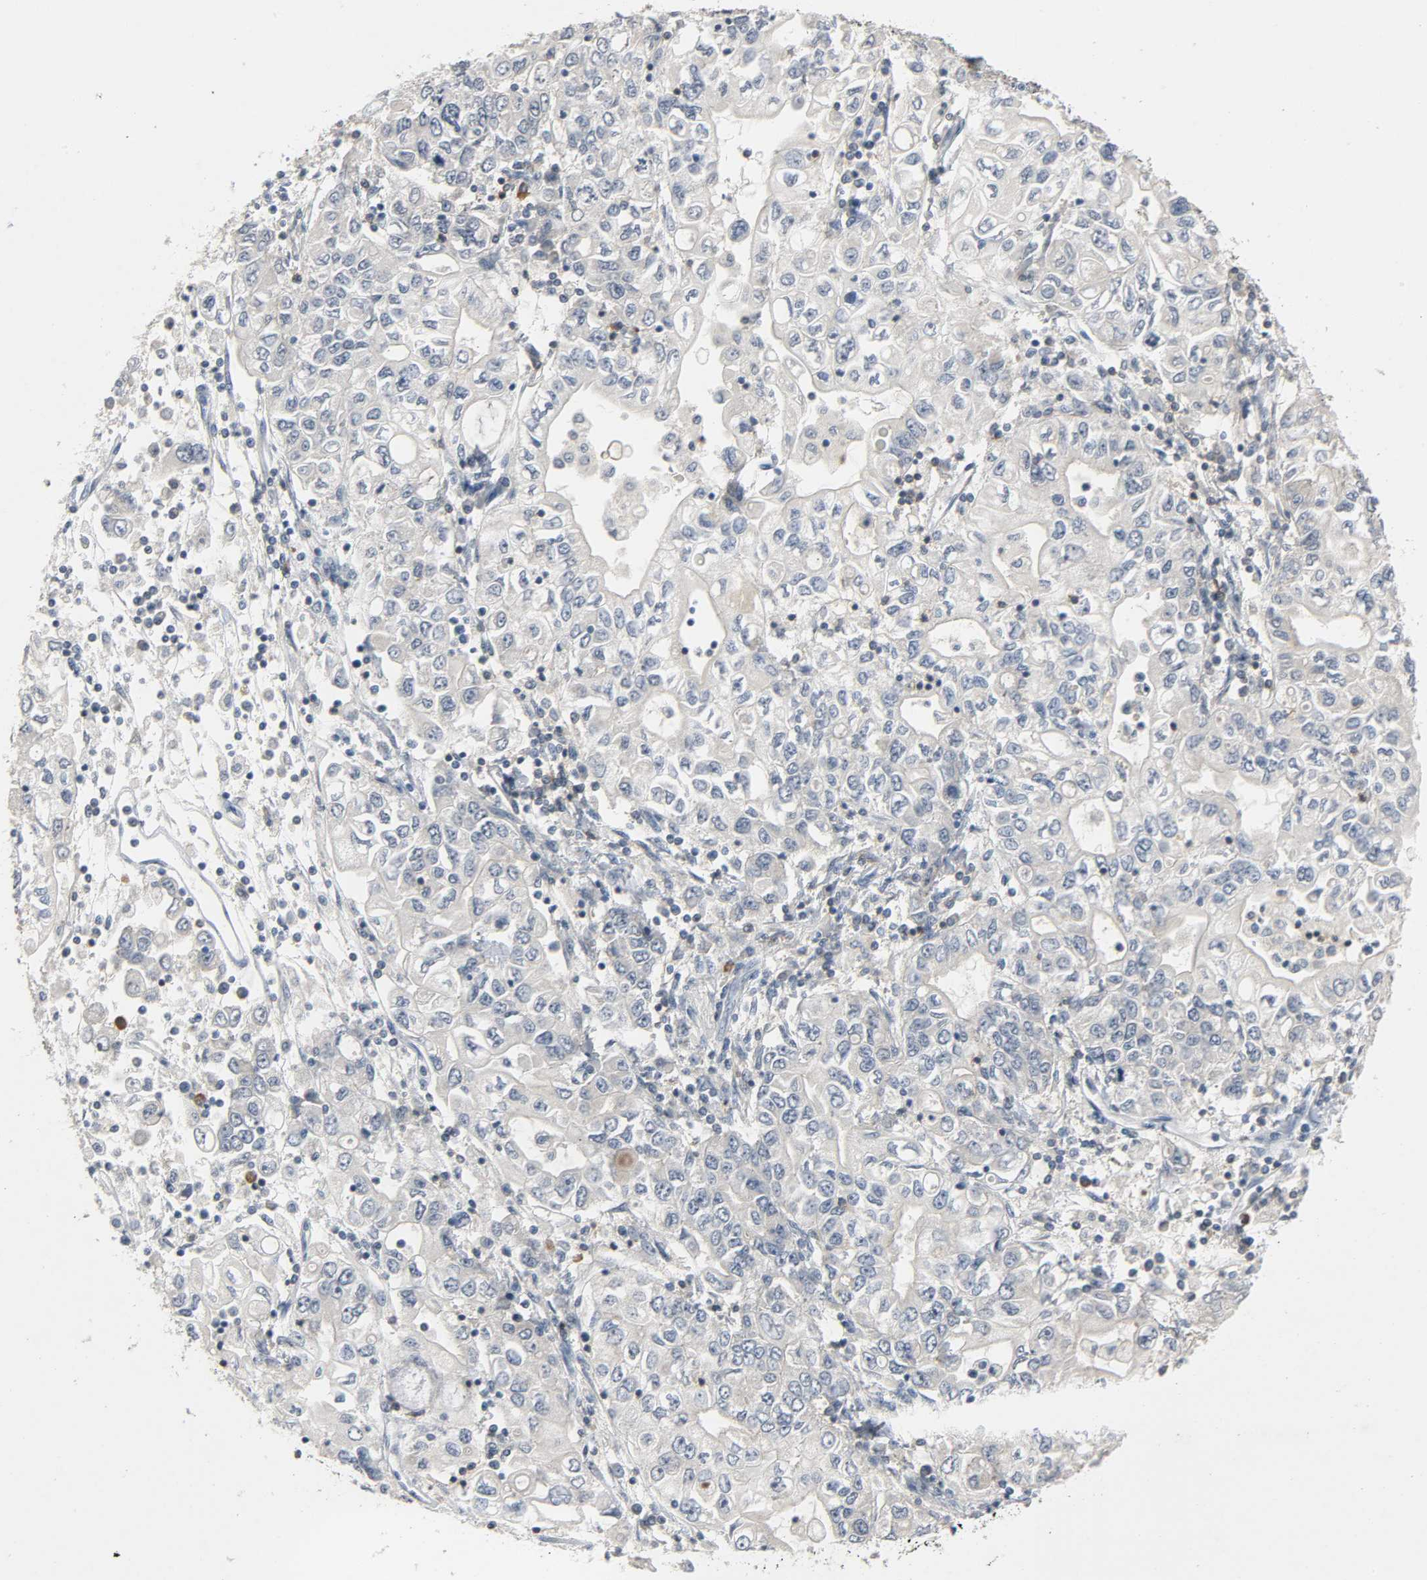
{"staining": {"intensity": "negative", "quantity": "none", "location": "none"}, "tissue": "stomach cancer", "cell_type": "Tumor cells", "image_type": "cancer", "snomed": [{"axis": "morphology", "description": "Adenocarcinoma, NOS"}, {"axis": "topography", "description": "Stomach, lower"}], "caption": "Stomach adenocarcinoma was stained to show a protein in brown. There is no significant staining in tumor cells.", "gene": "CD4", "patient": {"sex": "female", "age": 72}}